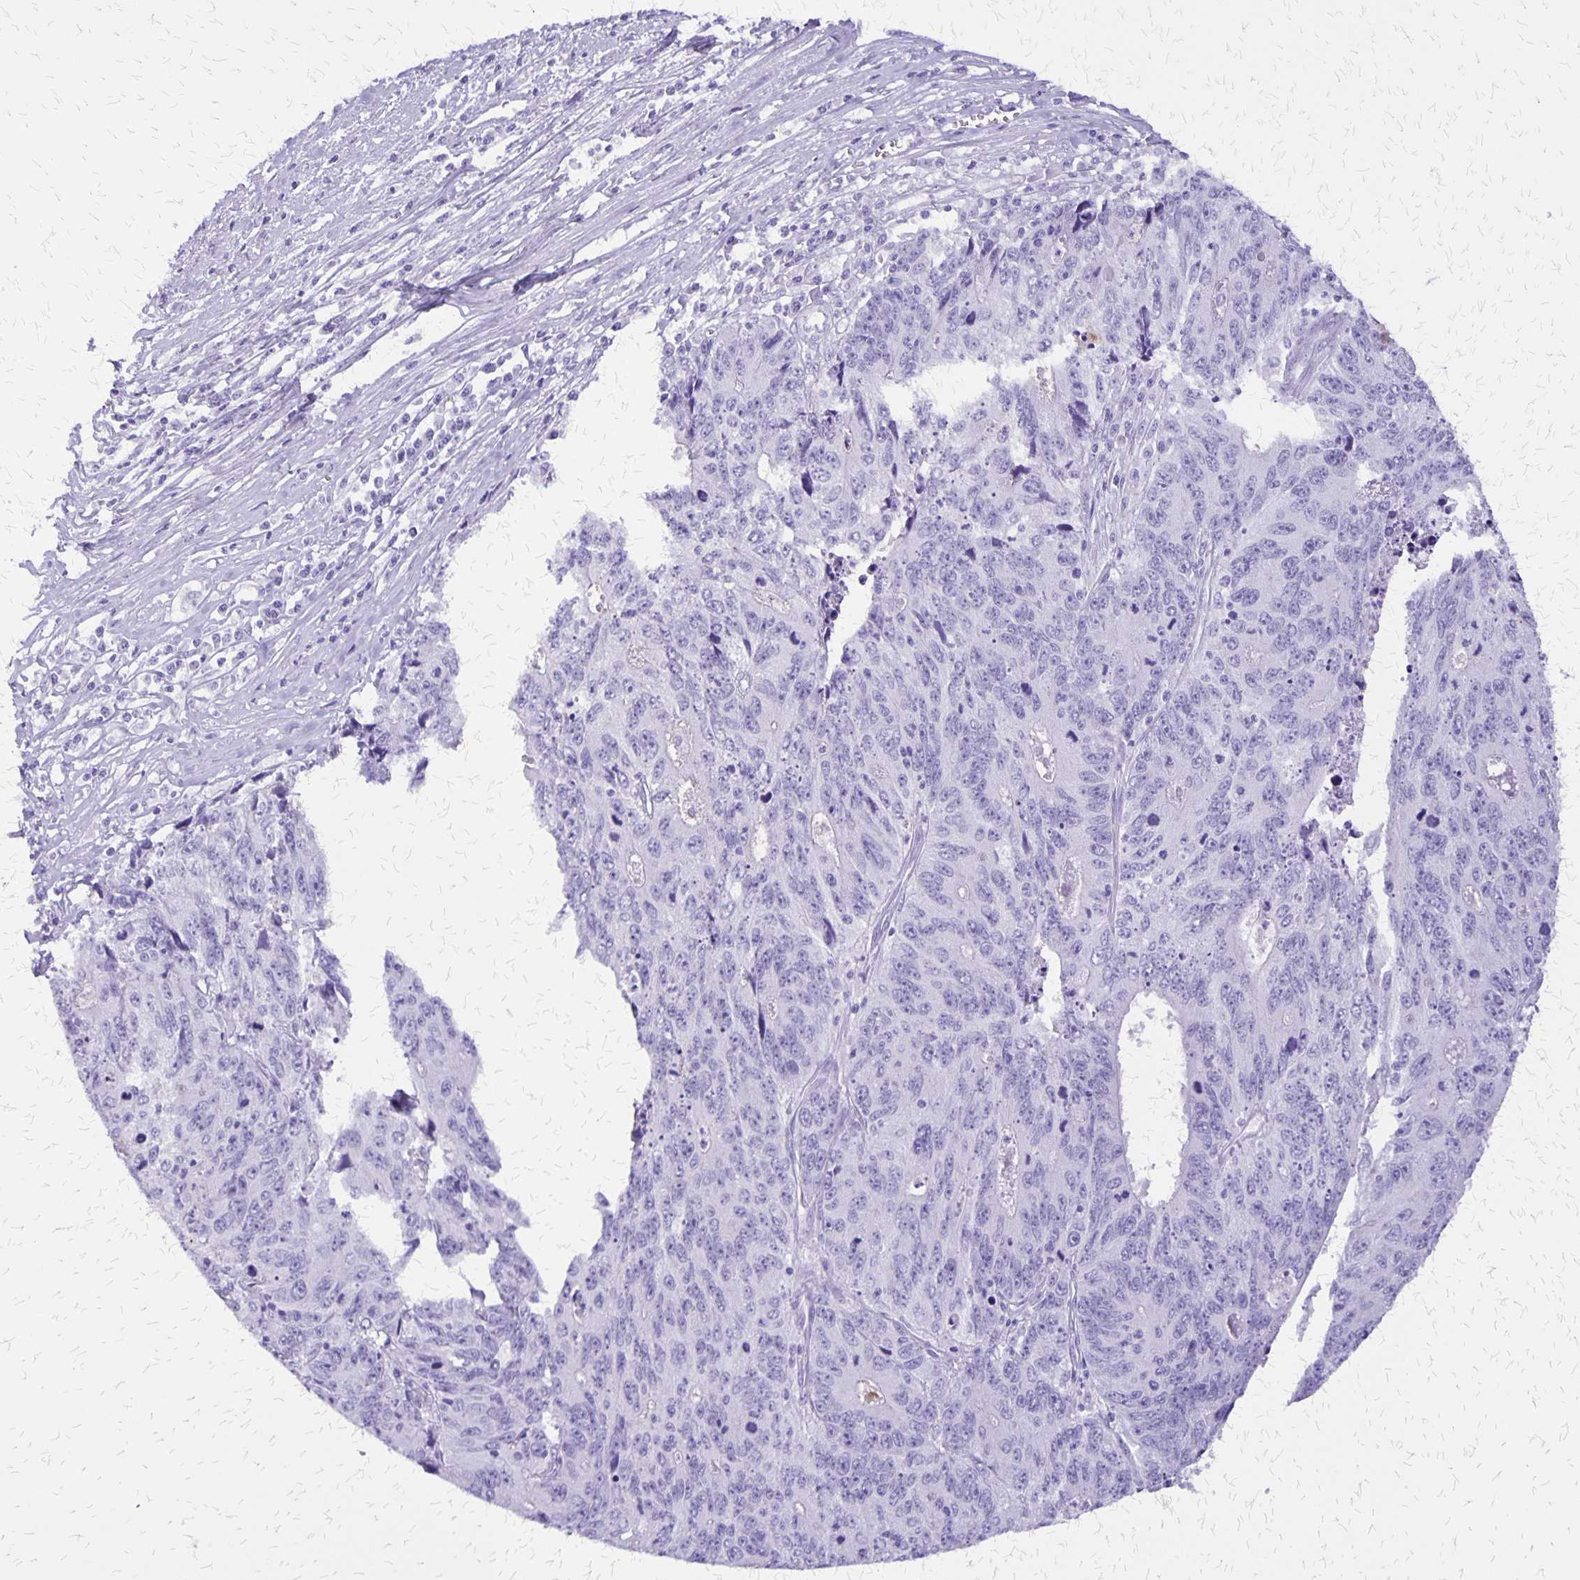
{"staining": {"intensity": "negative", "quantity": "none", "location": "none"}, "tissue": "liver cancer", "cell_type": "Tumor cells", "image_type": "cancer", "snomed": [{"axis": "morphology", "description": "Cholangiocarcinoma"}, {"axis": "topography", "description": "Liver"}], "caption": "Immunohistochemical staining of human liver cancer (cholangiocarcinoma) exhibits no significant staining in tumor cells.", "gene": "SLC13A2", "patient": {"sex": "male", "age": 65}}